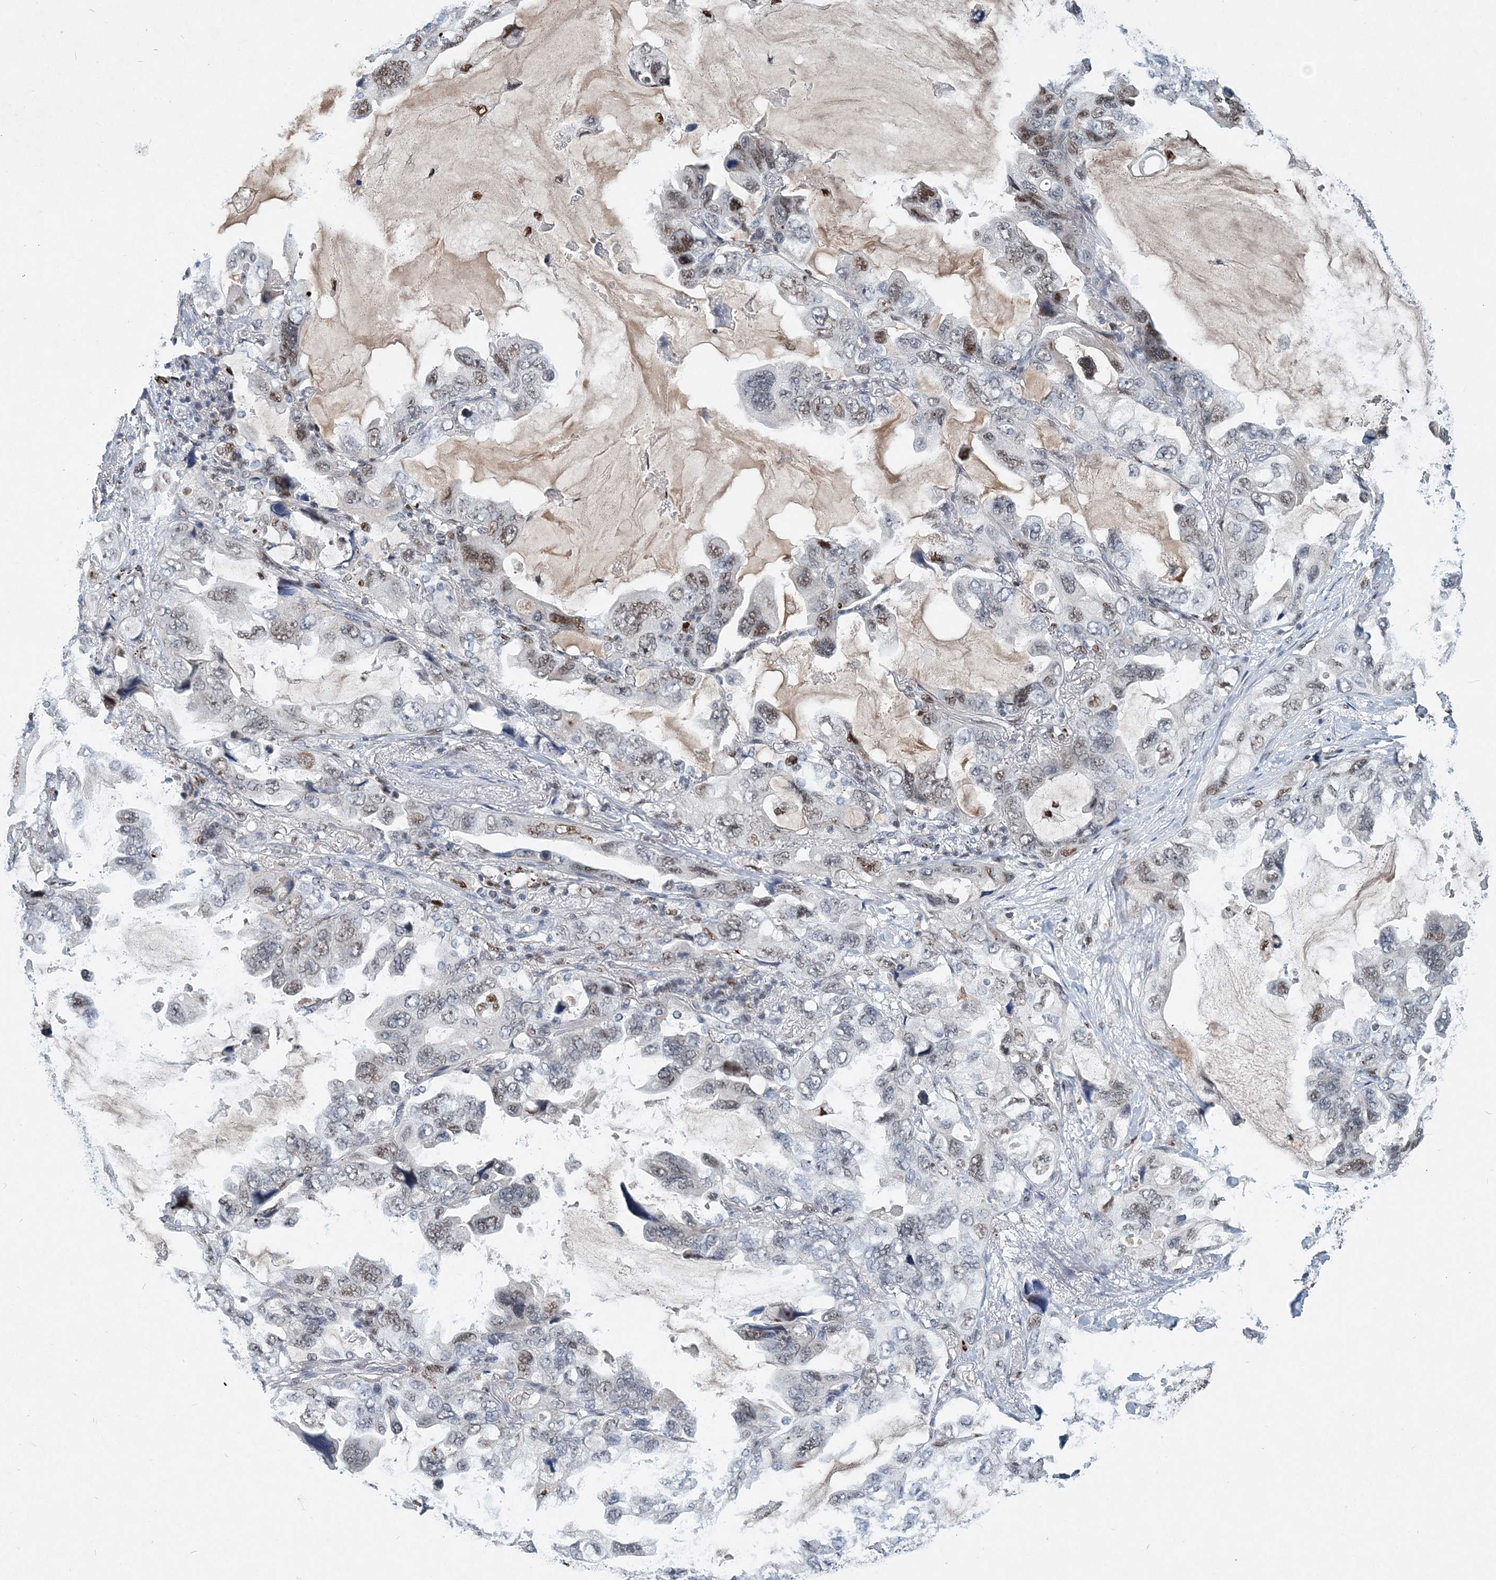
{"staining": {"intensity": "weak", "quantity": "<25%", "location": "nuclear"}, "tissue": "lung cancer", "cell_type": "Tumor cells", "image_type": "cancer", "snomed": [{"axis": "morphology", "description": "Squamous cell carcinoma, NOS"}, {"axis": "topography", "description": "Lung"}], "caption": "Immunohistochemistry micrograph of neoplastic tissue: human lung cancer (squamous cell carcinoma) stained with DAB displays no significant protein expression in tumor cells.", "gene": "KPNA4", "patient": {"sex": "female", "age": 73}}